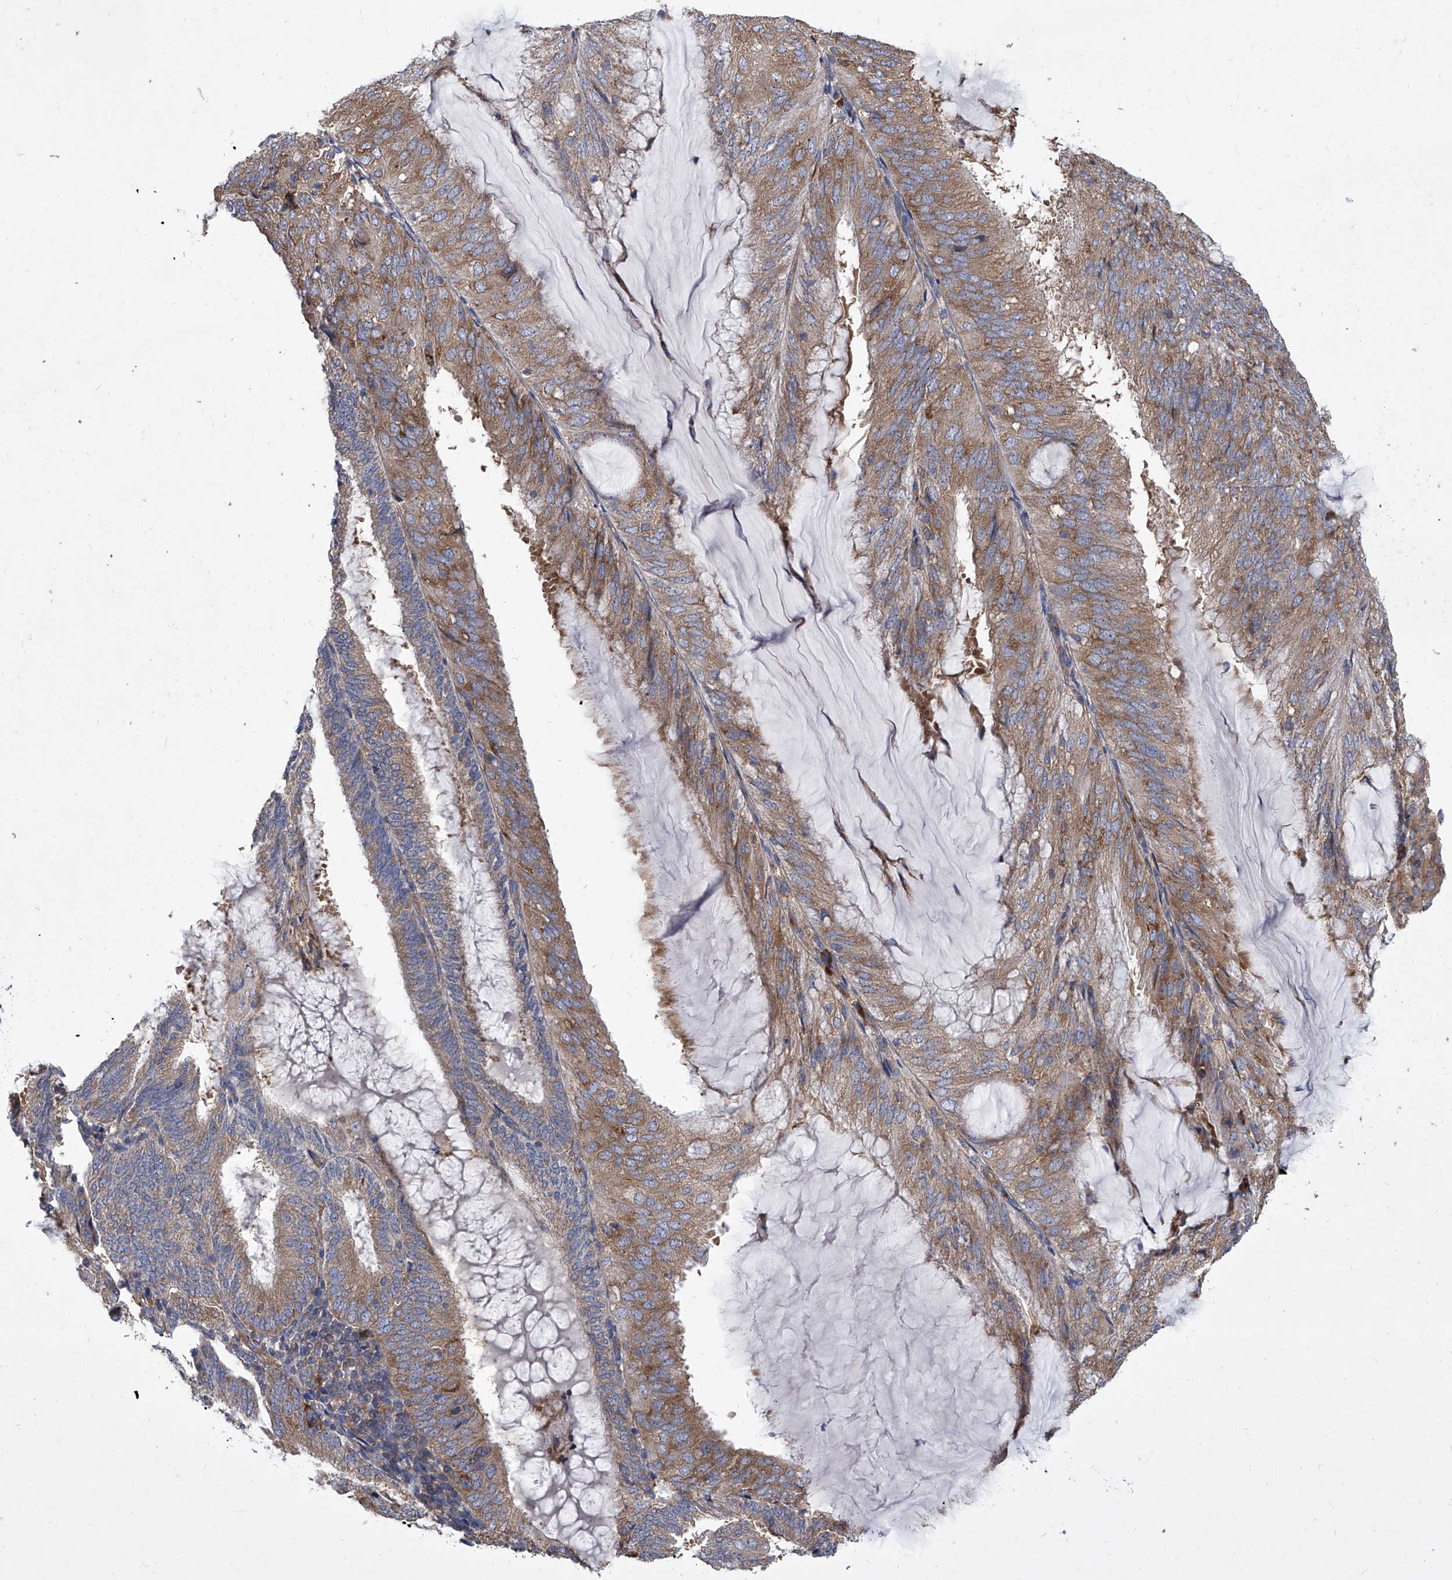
{"staining": {"intensity": "moderate", "quantity": ">75%", "location": "cytoplasmic/membranous"}, "tissue": "endometrial cancer", "cell_type": "Tumor cells", "image_type": "cancer", "snomed": [{"axis": "morphology", "description": "Adenocarcinoma, NOS"}, {"axis": "topography", "description": "Endometrium"}], "caption": "A medium amount of moderate cytoplasmic/membranous staining is seen in about >75% of tumor cells in adenocarcinoma (endometrial) tissue.", "gene": "EIF2S2", "patient": {"sex": "female", "age": 81}}